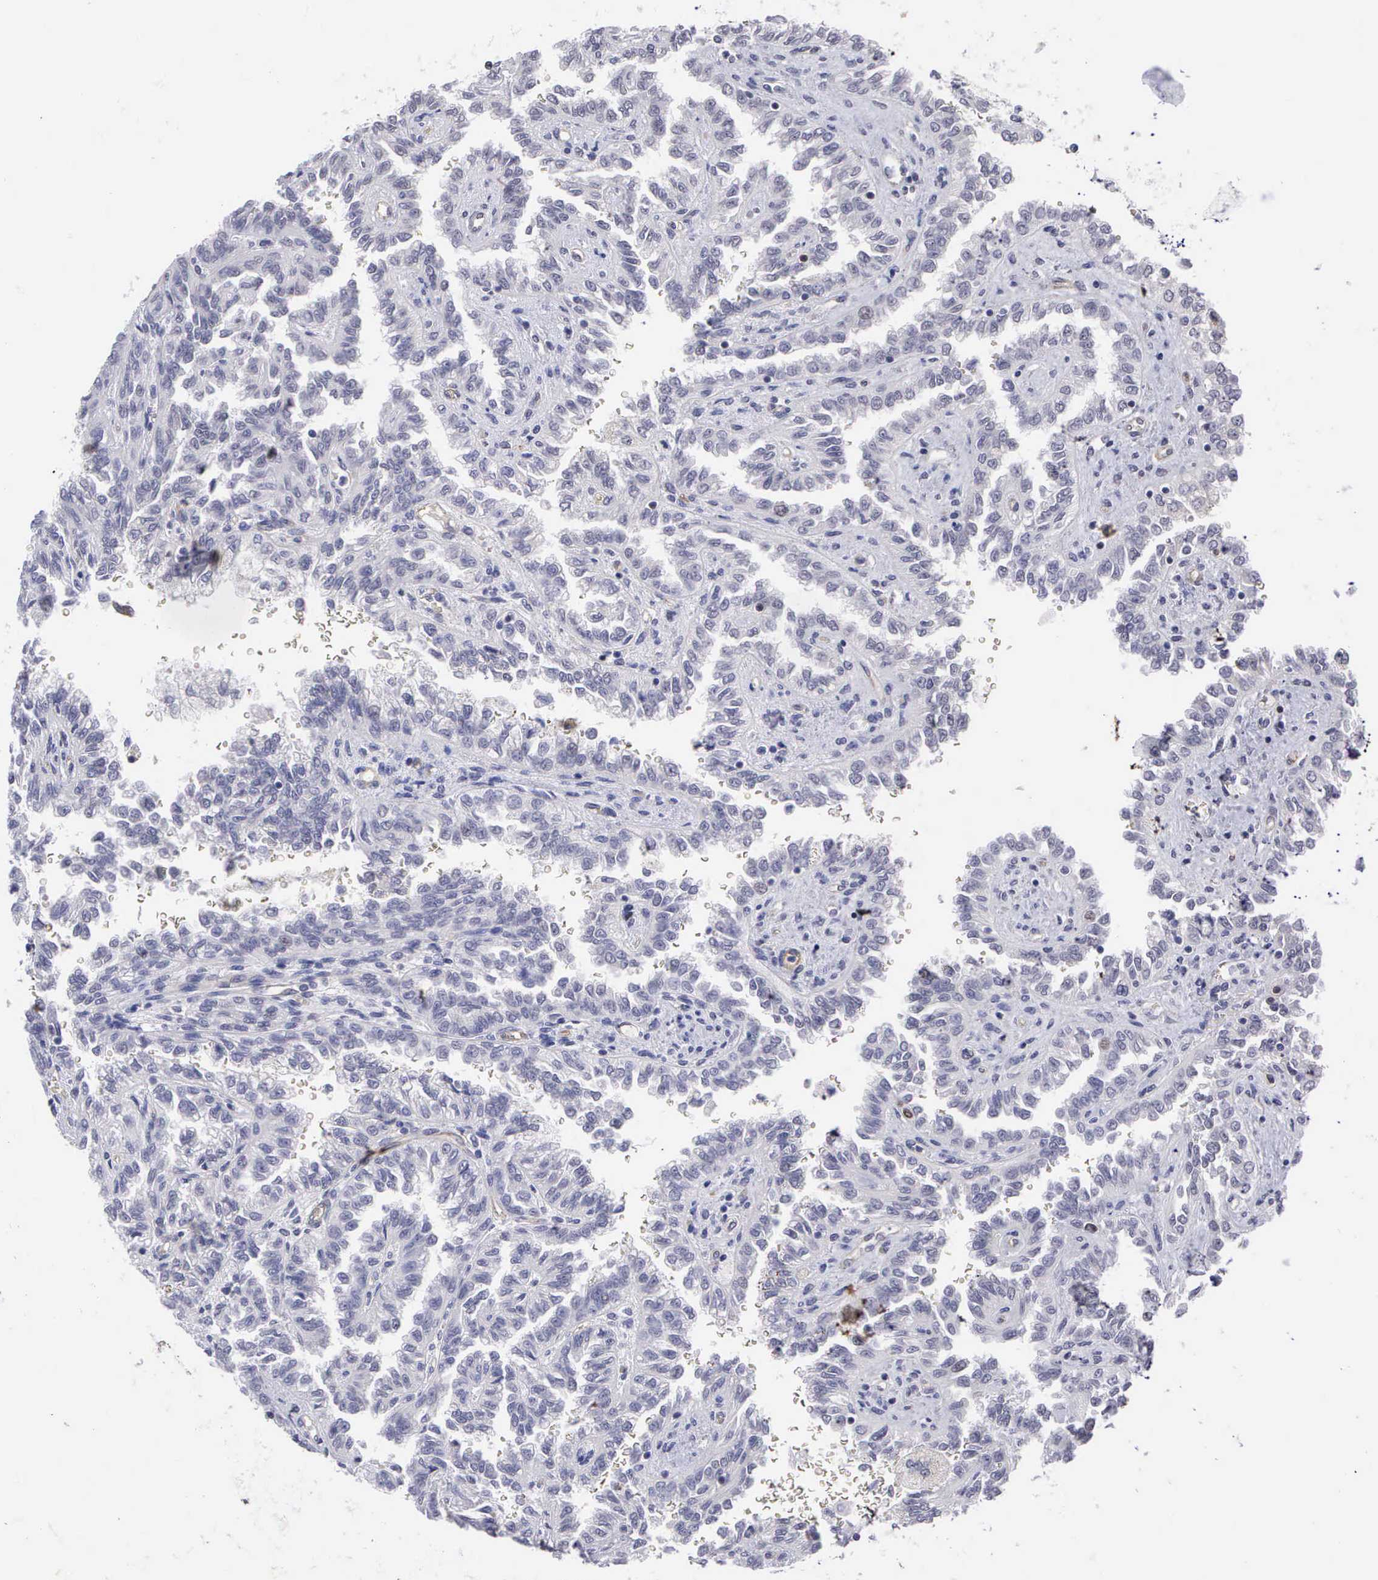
{"staining": {"intensity": "negative", "quantity": "none", "location": "none"}, "tissue": "renal cancer", "cell_type": "Tumor cells", "image_type": "cancer", "snomed": [{"axis": "morphology", "description": "Inflammation, NOS"}, {"axis": "morphology", "description": "Adenocarcinoma, NOS"}, {"axis": "topography", "description": "Kidney"}], "caption": "The image shows no significant positivity in tumor cells of adenocarcinoma (renal).", "gene": "MAST4", "patient": {"sex": "male", "age": 68}}